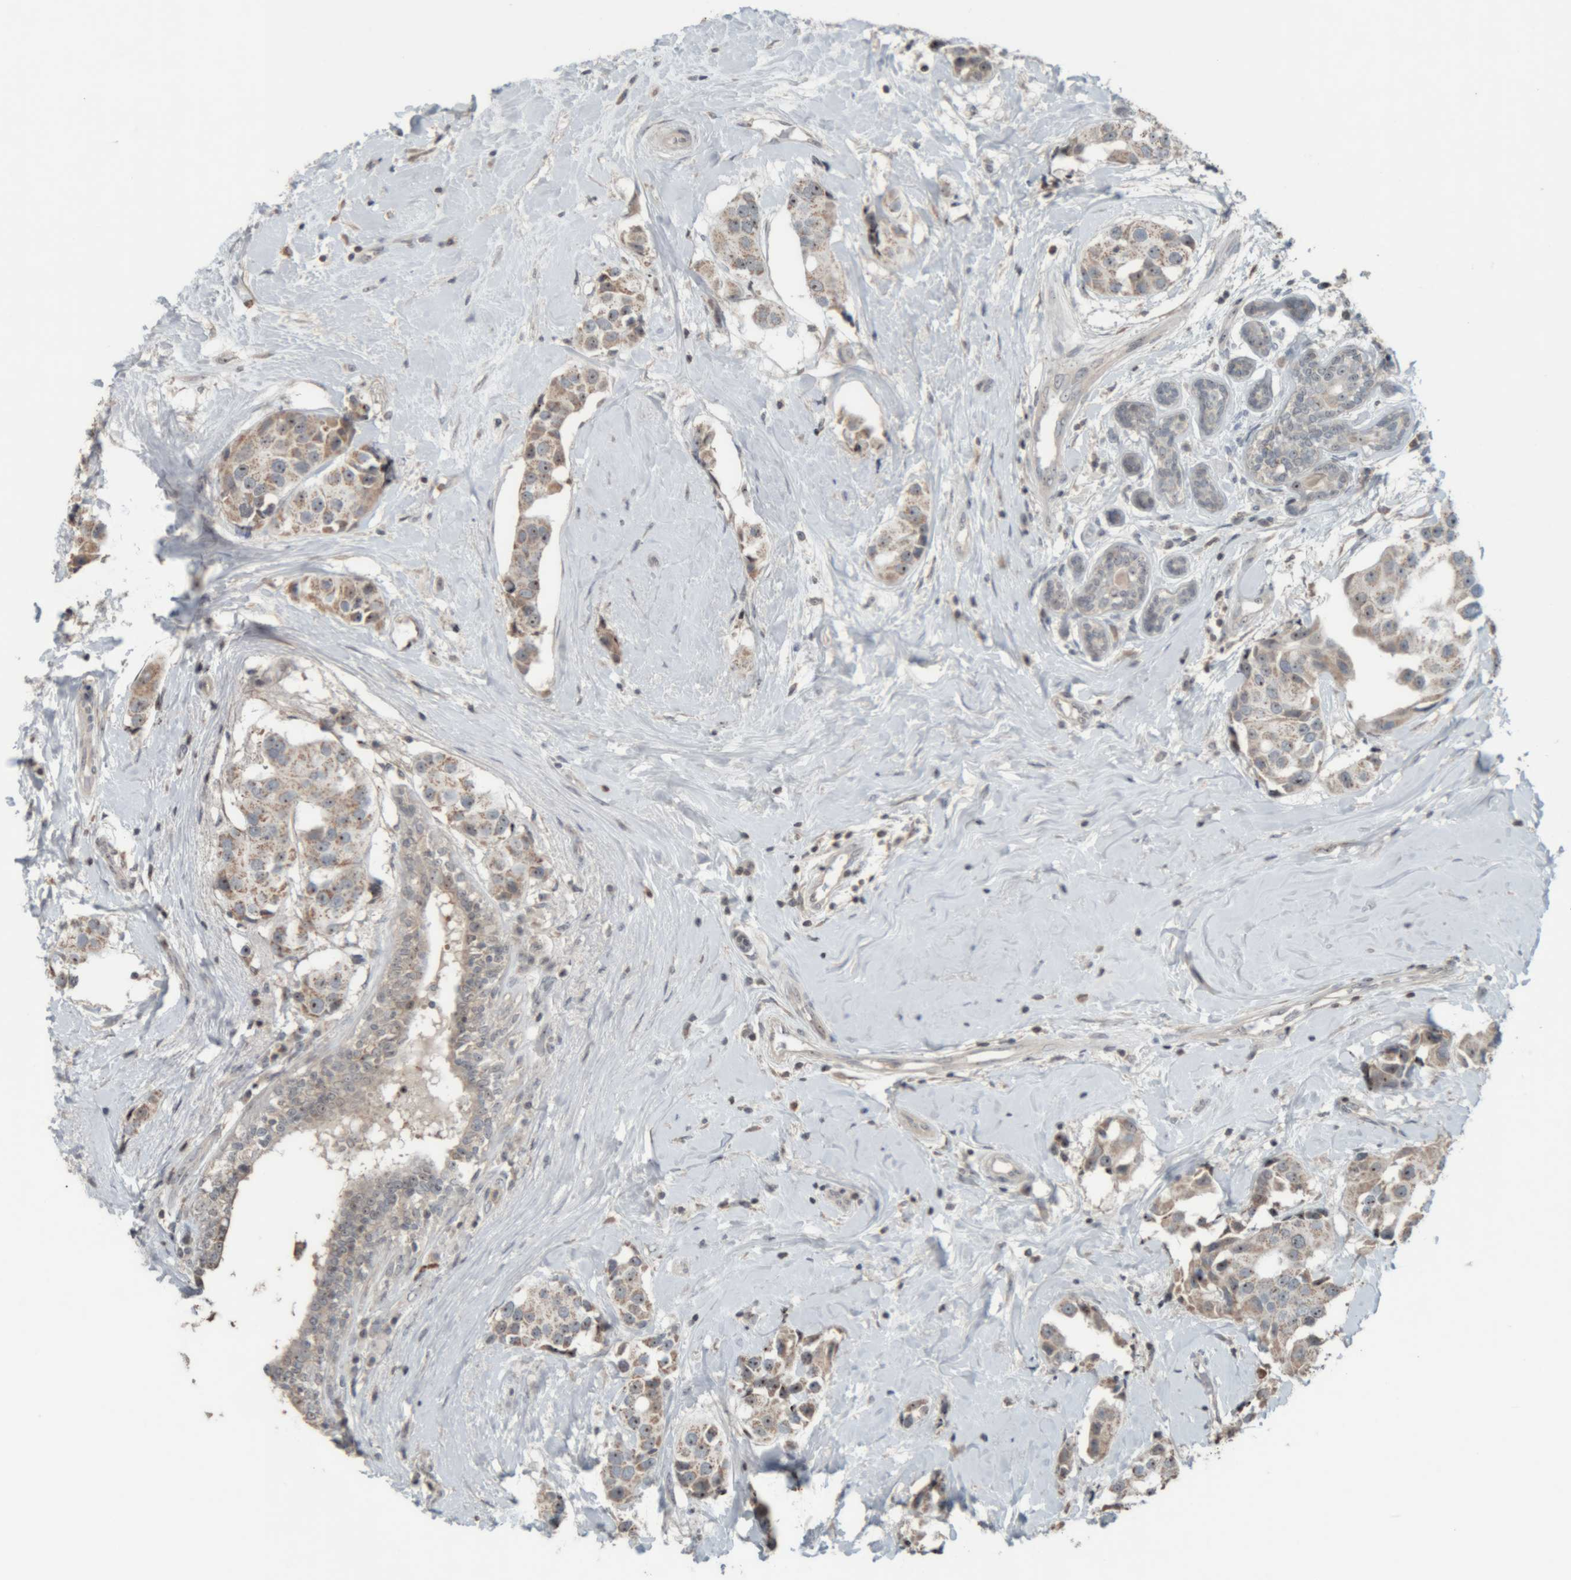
{"staining": {"intensity": "weak", "quantity": ">75%", "location": "cytoplasmic/membranous,nuclear"}, "tissue": "breast cancer", "cell_type": "Tumor cells", "image_type": "cancer", "snomed": [{"axis": "morphology", "description": "Normal tissue, NOS"}, {"axis": "morphology", "description": "Duct carcinoma"}, {"axis": "topography", "description": "Breast"}], "caption": "Immunohistochemical staining of breast cancer reveals weak cytoplasmic/membranous and nuclear protein expression in about >75% of tumor cells.", "gene": "RPF1", "patient": {"sex": "female", "age": 39}}